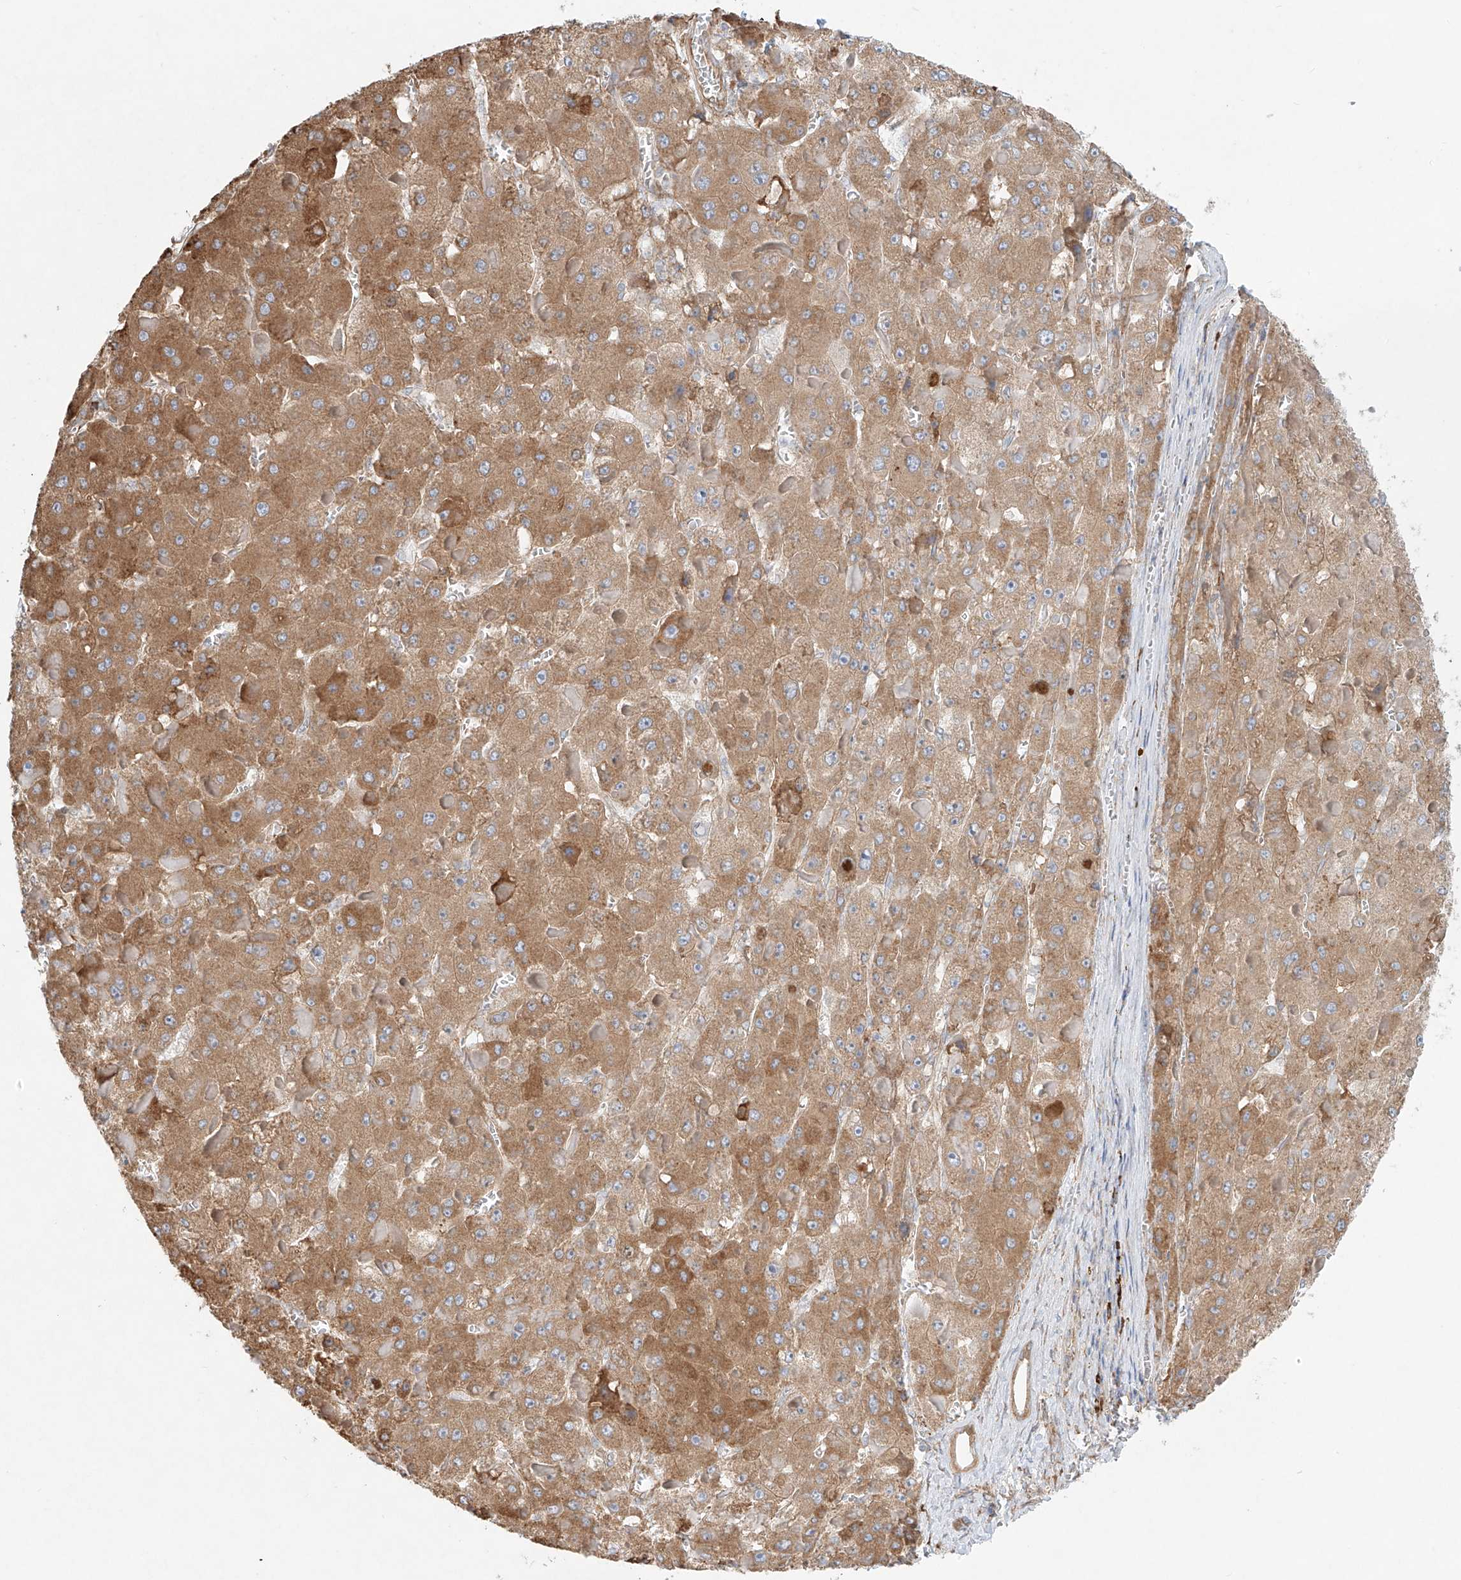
{"staining": {"intensity": "moderate", "quantity": ">75%", "location": "cytoplasmic/membranous"}, "tissue": "liver cancer", "cell_type": "Tumor cells", "image_type": "cancer", "snomed": [{"axis": "morphology", "description": "Carcinoma, Hepatocellular, NOS"}, {"axis": "topography", "description": "Liver"}], "caption": "Human liver cancer (hepatocellular carcinoma) stained for a protein (brown) reveals moderate cytoplasmic/membranous positive expression in approximately >75% of tumor cells.", "gene": "EIPR1", "patient": {"sex": "female", "age": 73}}